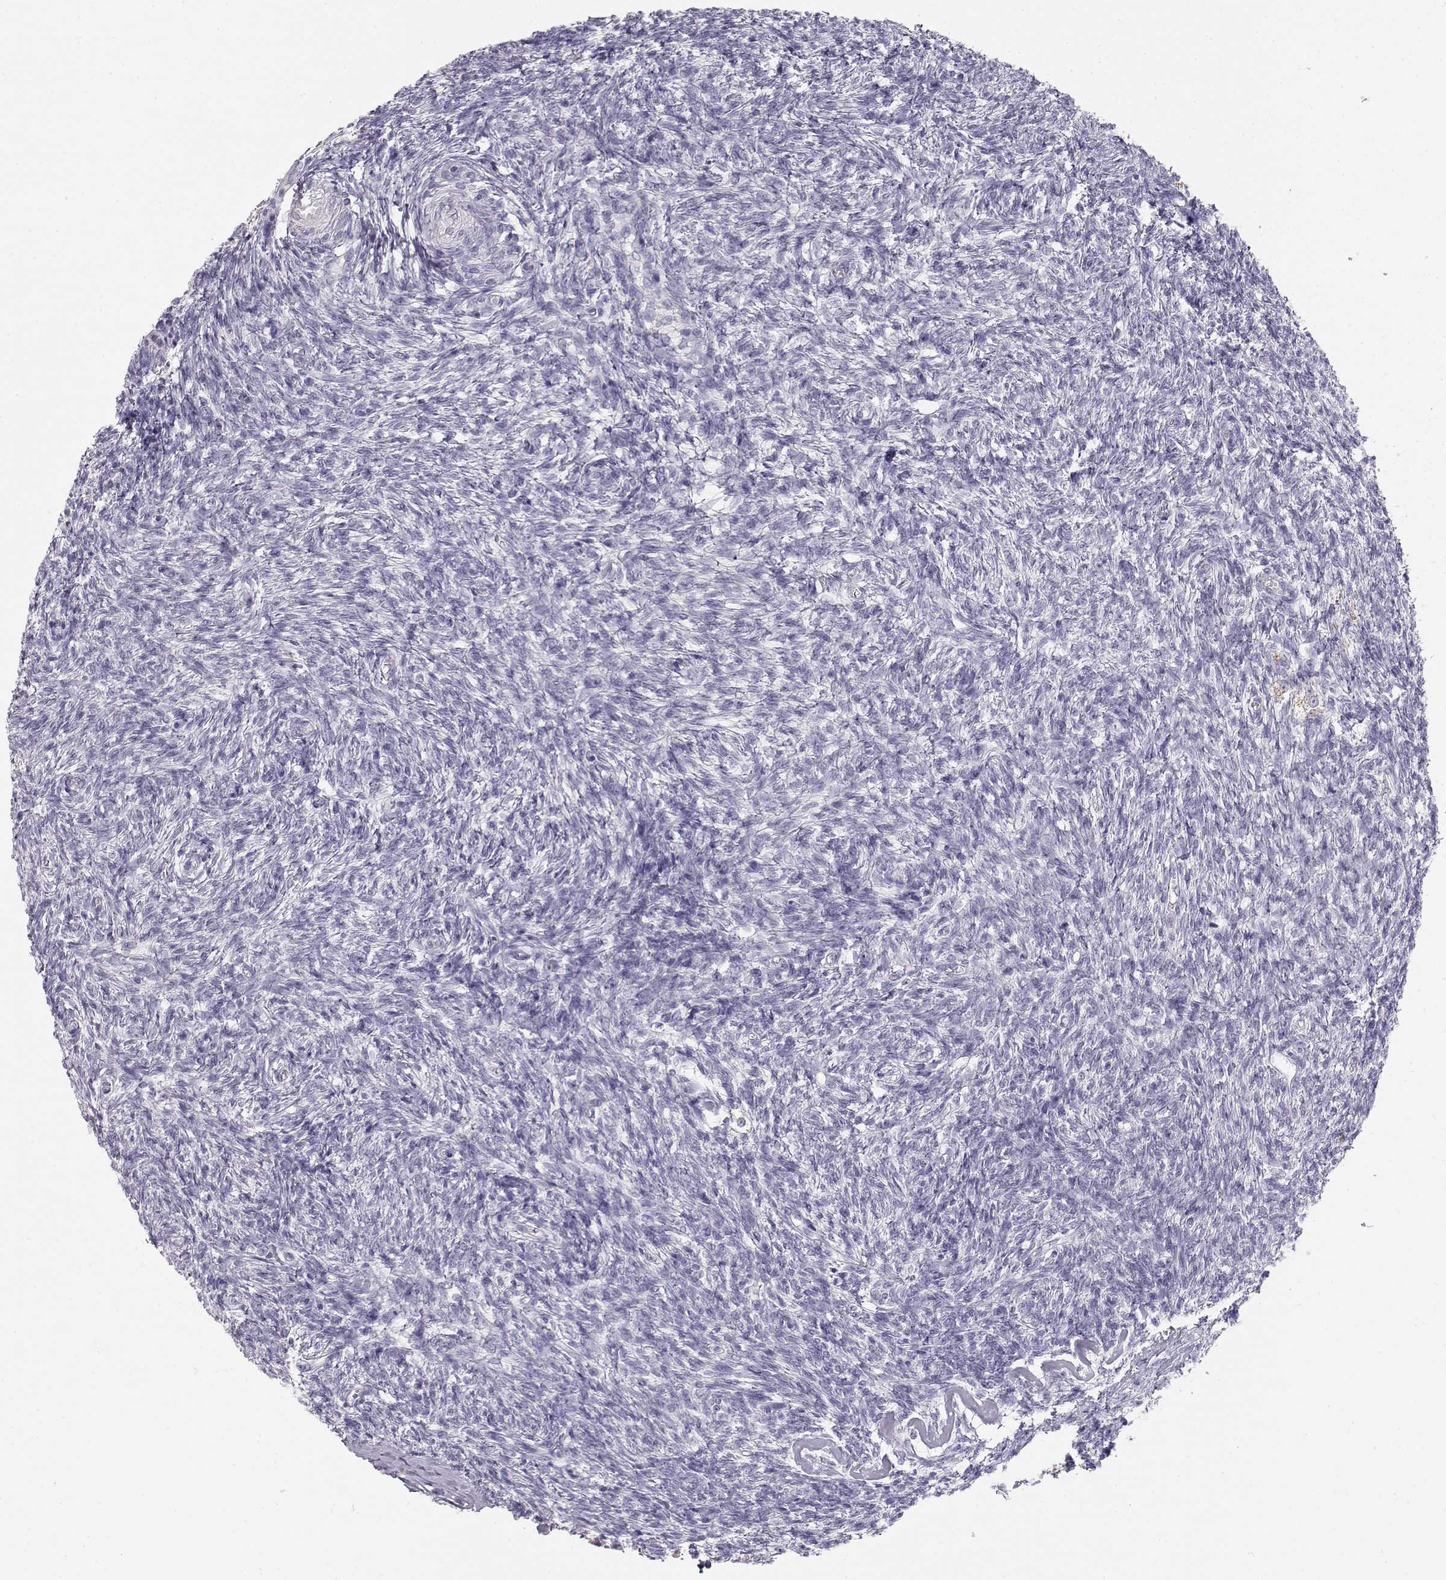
{"staining": {"intensity": "negative", "quantity": "none", "location": "none"}, "tissue": "ovary", "cell_type": "Follicle cells", "image_type": "normal", "snomed": [{"axis": "morphology", "description": "Normal tissue, NOS"}, {"axis": "topography", "description": "Ovary"}], "caption": "Image shows no significant protein expression in follicle cells of benign ovary. (Stains: DAB (3,3'-diaminobenzidine) immunohistochemistry with hematoxylin counter stain, Microscopy: brightfield microscopy at high magnification).", "gene": "NUTM1", "patient": {"sex": "female", "age": 43}}